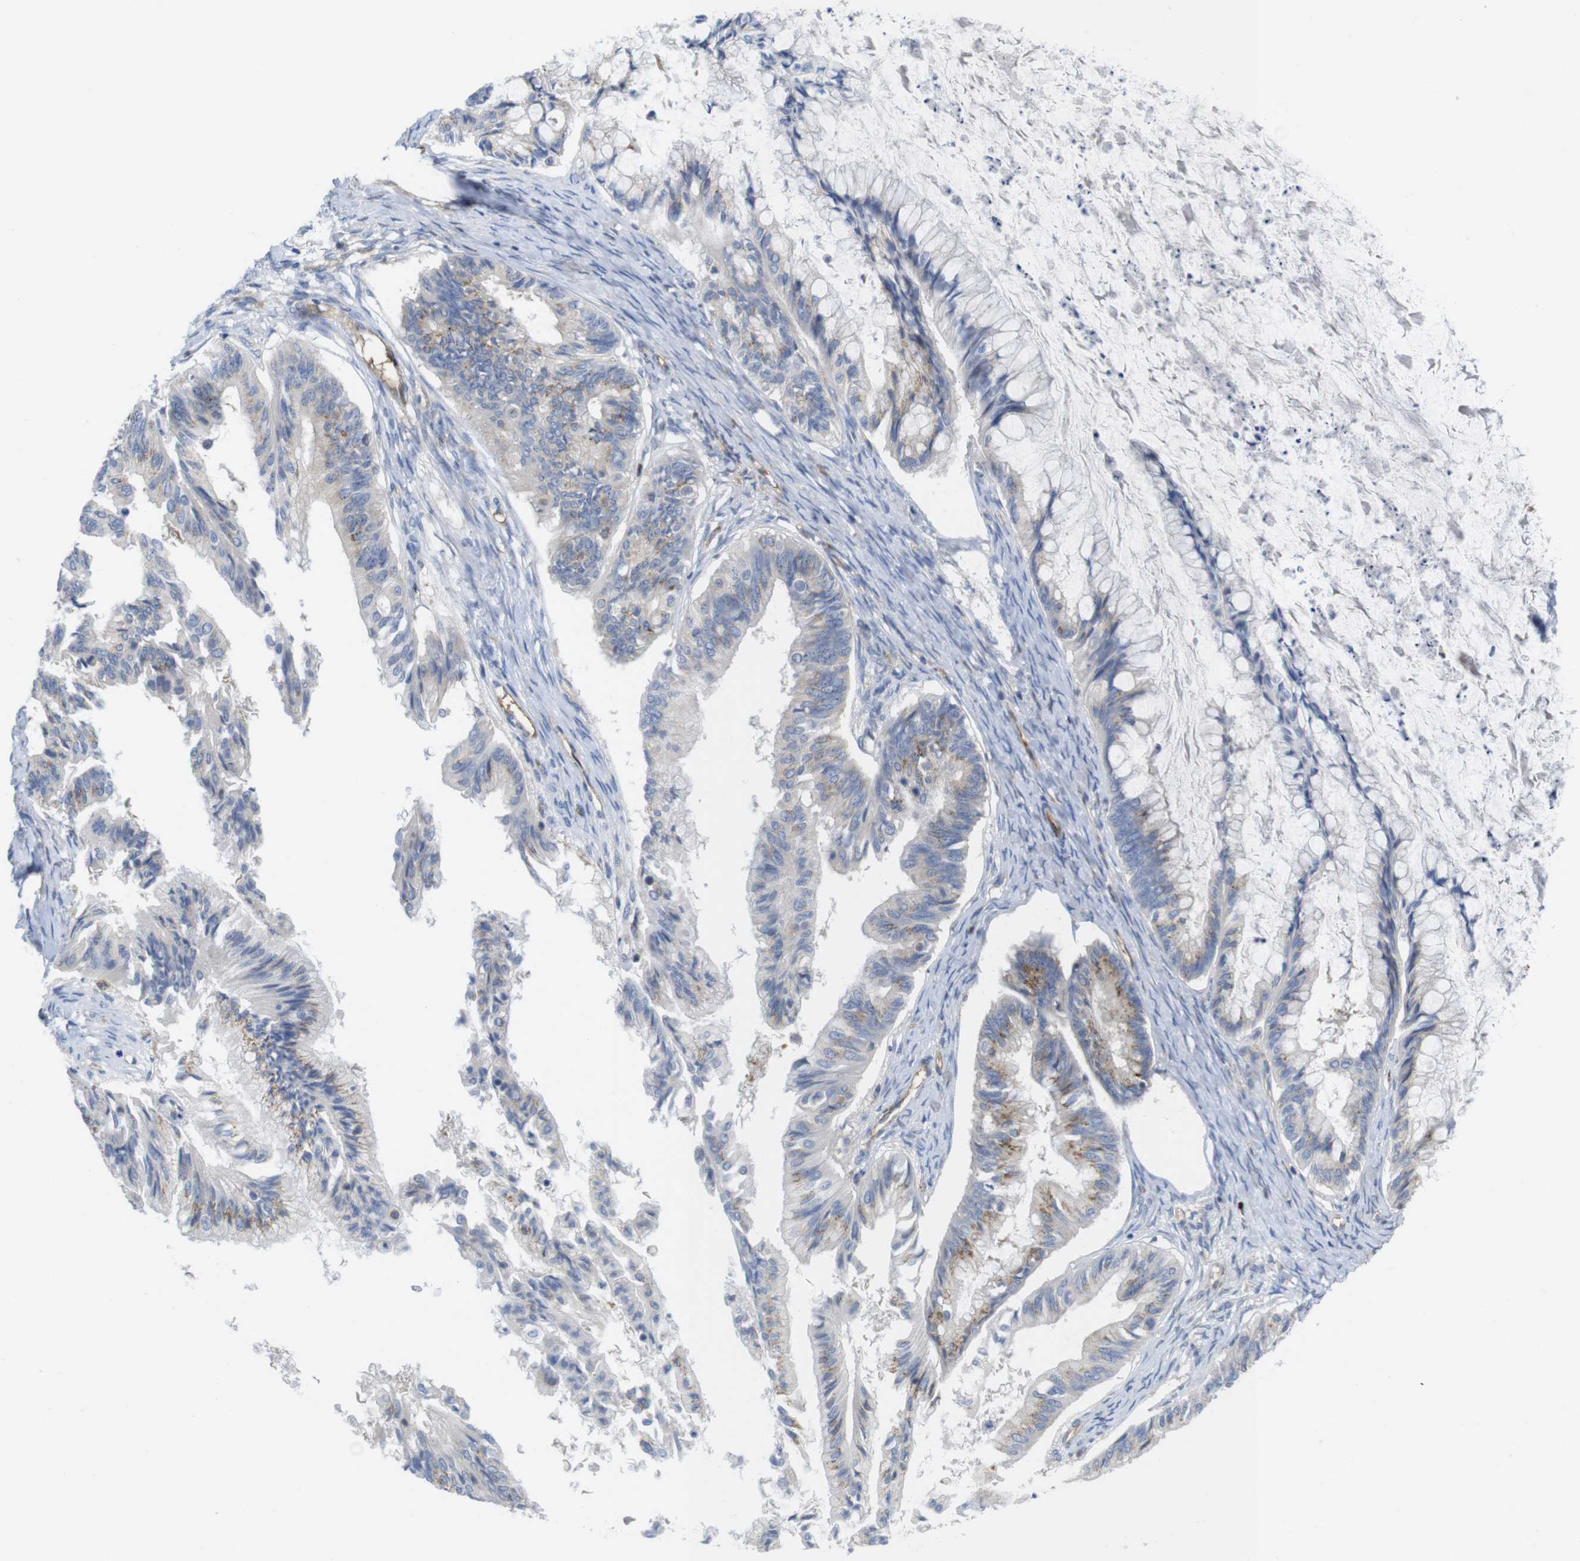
{"staining": {"intensity": "weak", "quantity": "25%-75%", "location": "cytoplasmic/membranous"}, "tissue": "ovarian cancer", "cell_type": "Tumor cells", "image_type": "cancer", "snomed": [{"axis": "morphology", "description": "Cystadenocarcinoma, mucinous, NOS"}, {"axis": "topography", "description": "Ovary"}], "caption": "Immunohistochemistry (DAB (3,3'-diaminobenzidine)) staining of human ovarian cancer reveals weak cytoplasmic/membranous protein positivity in approximately 25%-75% of tumor cells.", "gene": "CCR6", "patient": {"sex": "female", "age": 57}}